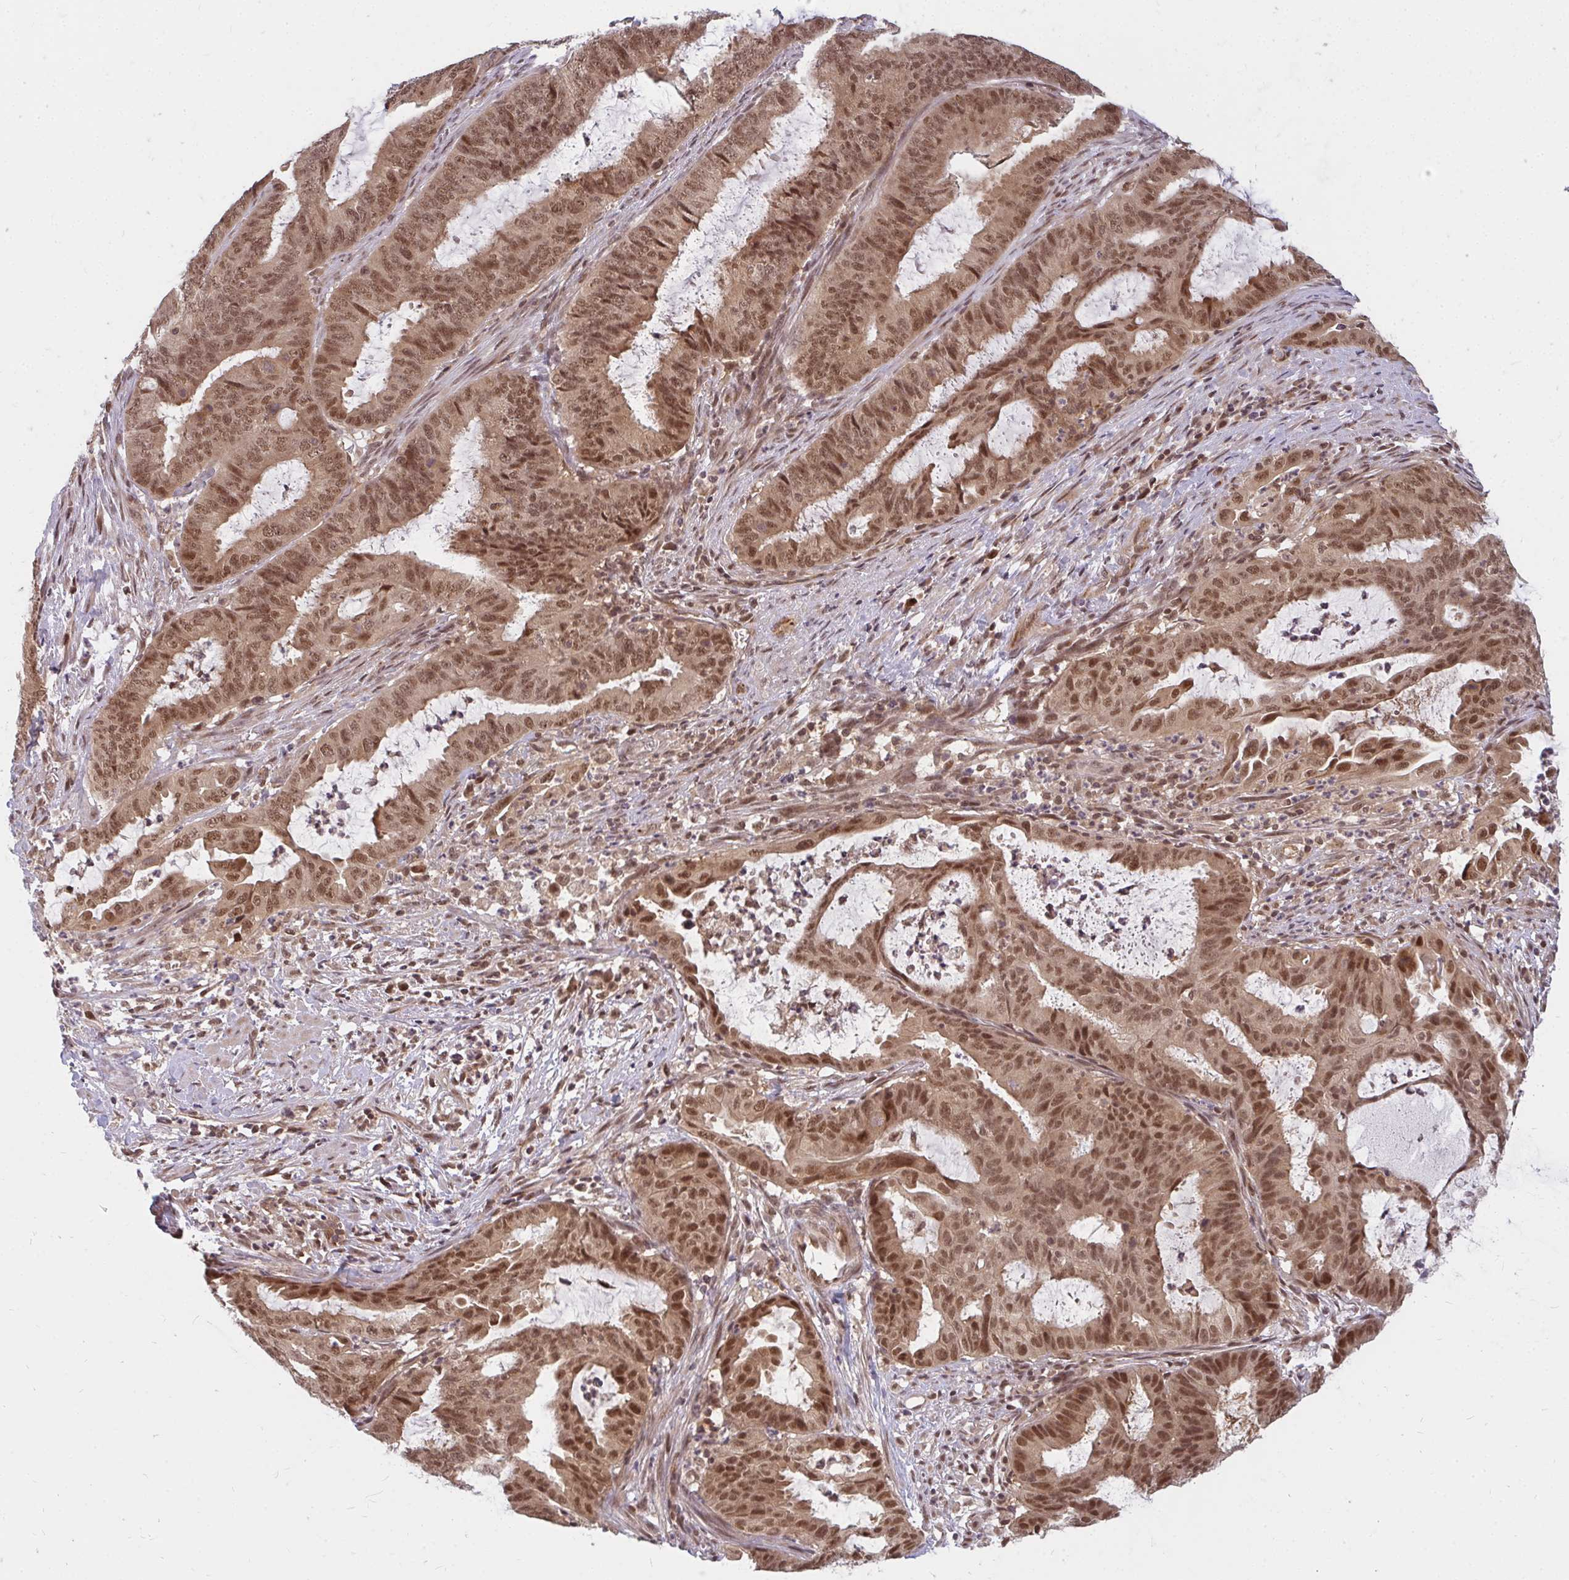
{"staining": {"intensity": "moderate", "quantity": ">75%", "location": "nuclear"}, "tissue": "endometrial cancer", "cell_type": "Tumor cells", "image_type": "cancer", "snomed": [{"axis": "morphology", "description": "Adenocarcinoma, NOS"}, {"axis": "topography", "description": "Endometrium"}], "caption": "A photomicrograph of endometrial cancer stained for a protein shows moderate nuclear brown staining in tumor cells. Using DAB (3,3'-diaminobenzidine) (brown) and hematoxylin (blue) stains, captured at high magnification using brightfield microscopy.", "gene": "GTF3C6", "patient": {"sex": "female", "age": 51}}